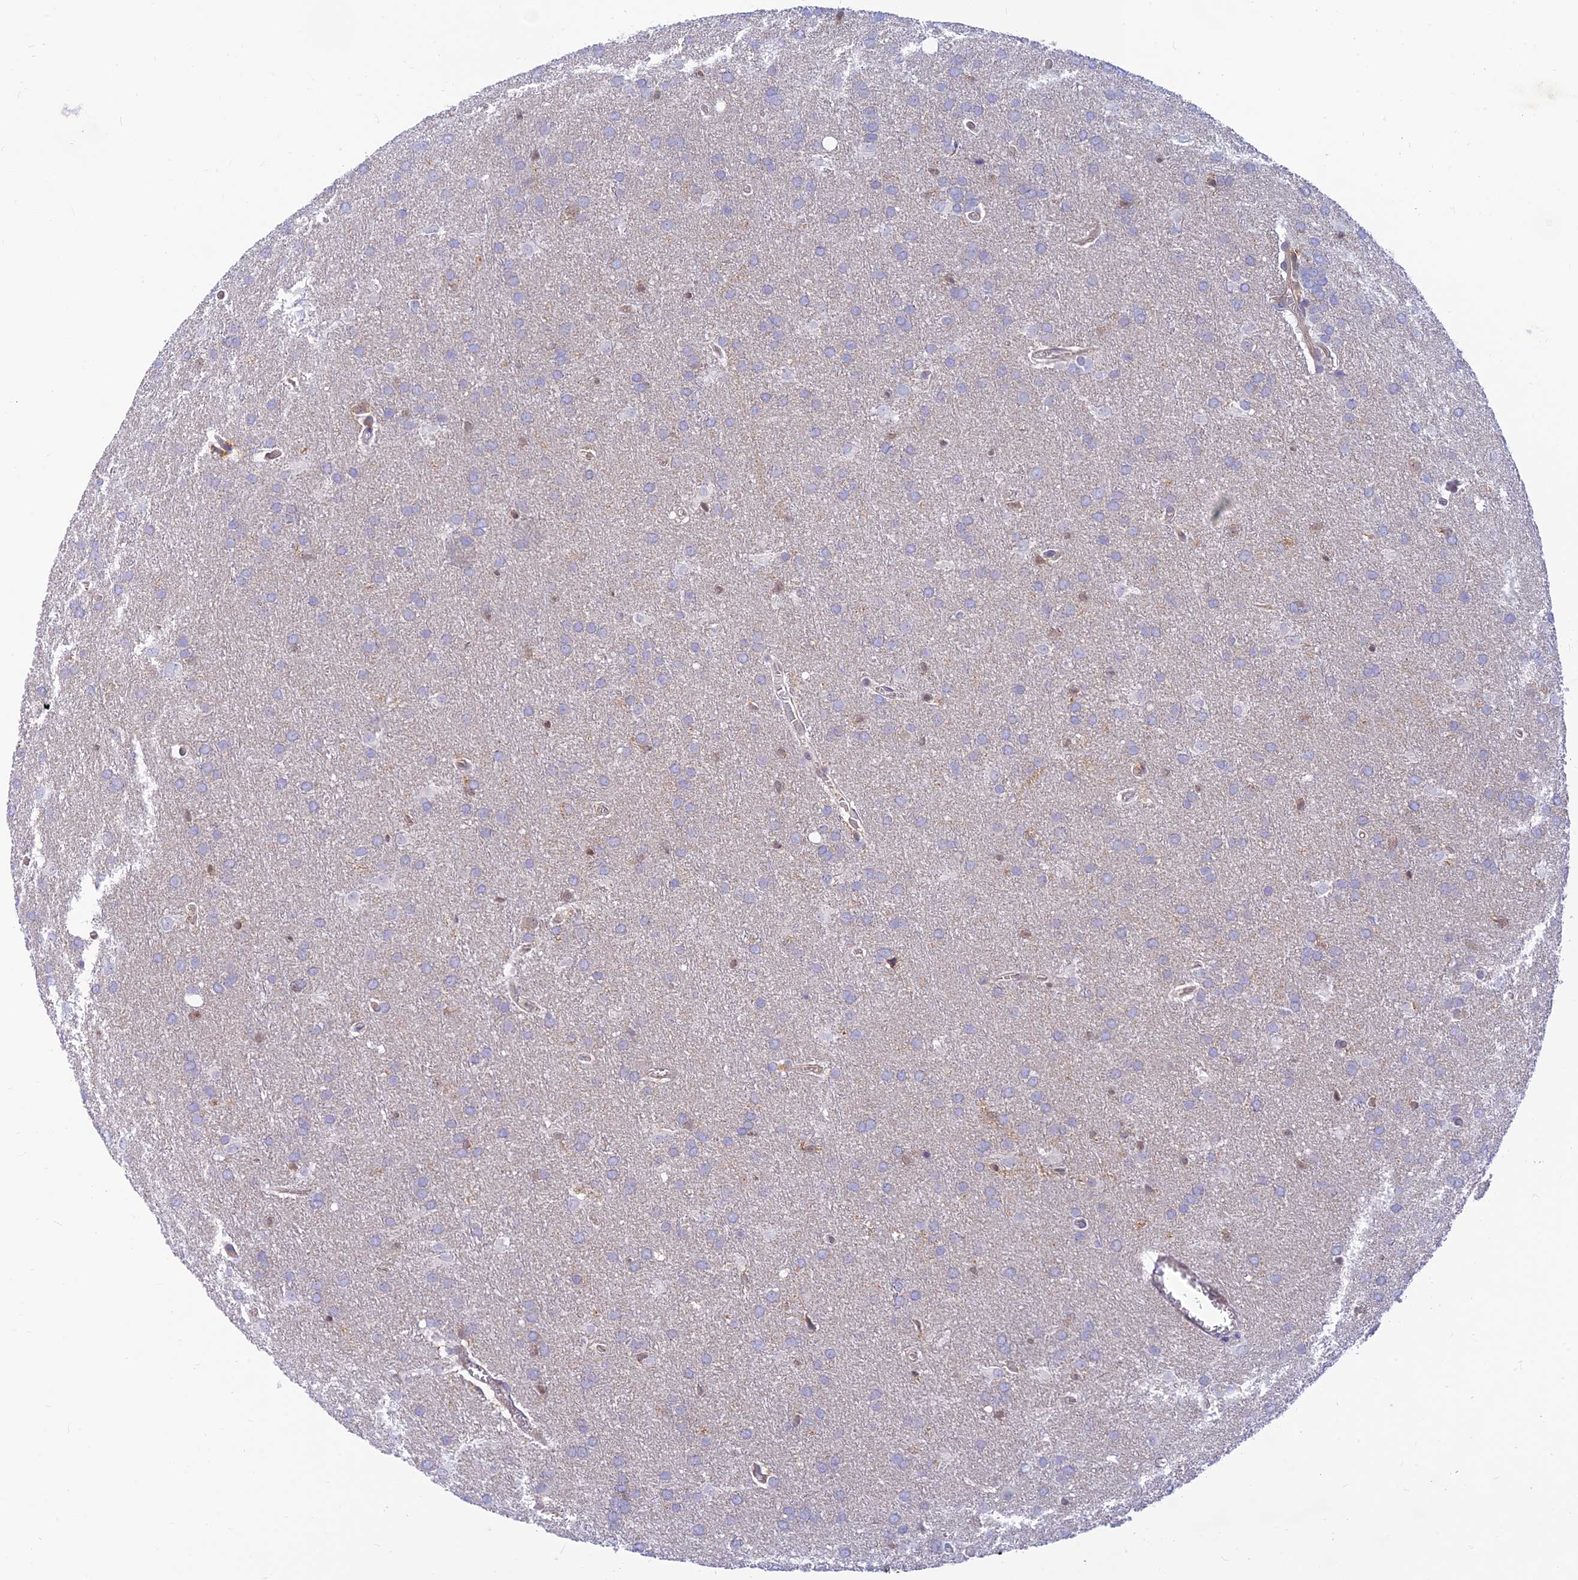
{"staining": {"intensity": "negative", "quantity": "none", "location": "none"}, "tissue": "glioma", "cell_type": "Tumor cells", "image_type": "cancer", "snomed": [{"axis": "morphology", "description": "Glioma, malignant, Low grade"}, {"axis": "topography", "description": "Brain"}], "caption": "A photomicrograph of human low-grade glioma (malignant) is negative for staining in tumor cells. (Immunohistochemistry (ihc), brightfield microscopy, high magnification).", "gene": "LYSMD2", "patient": {"sex": "female", "age": 32}}